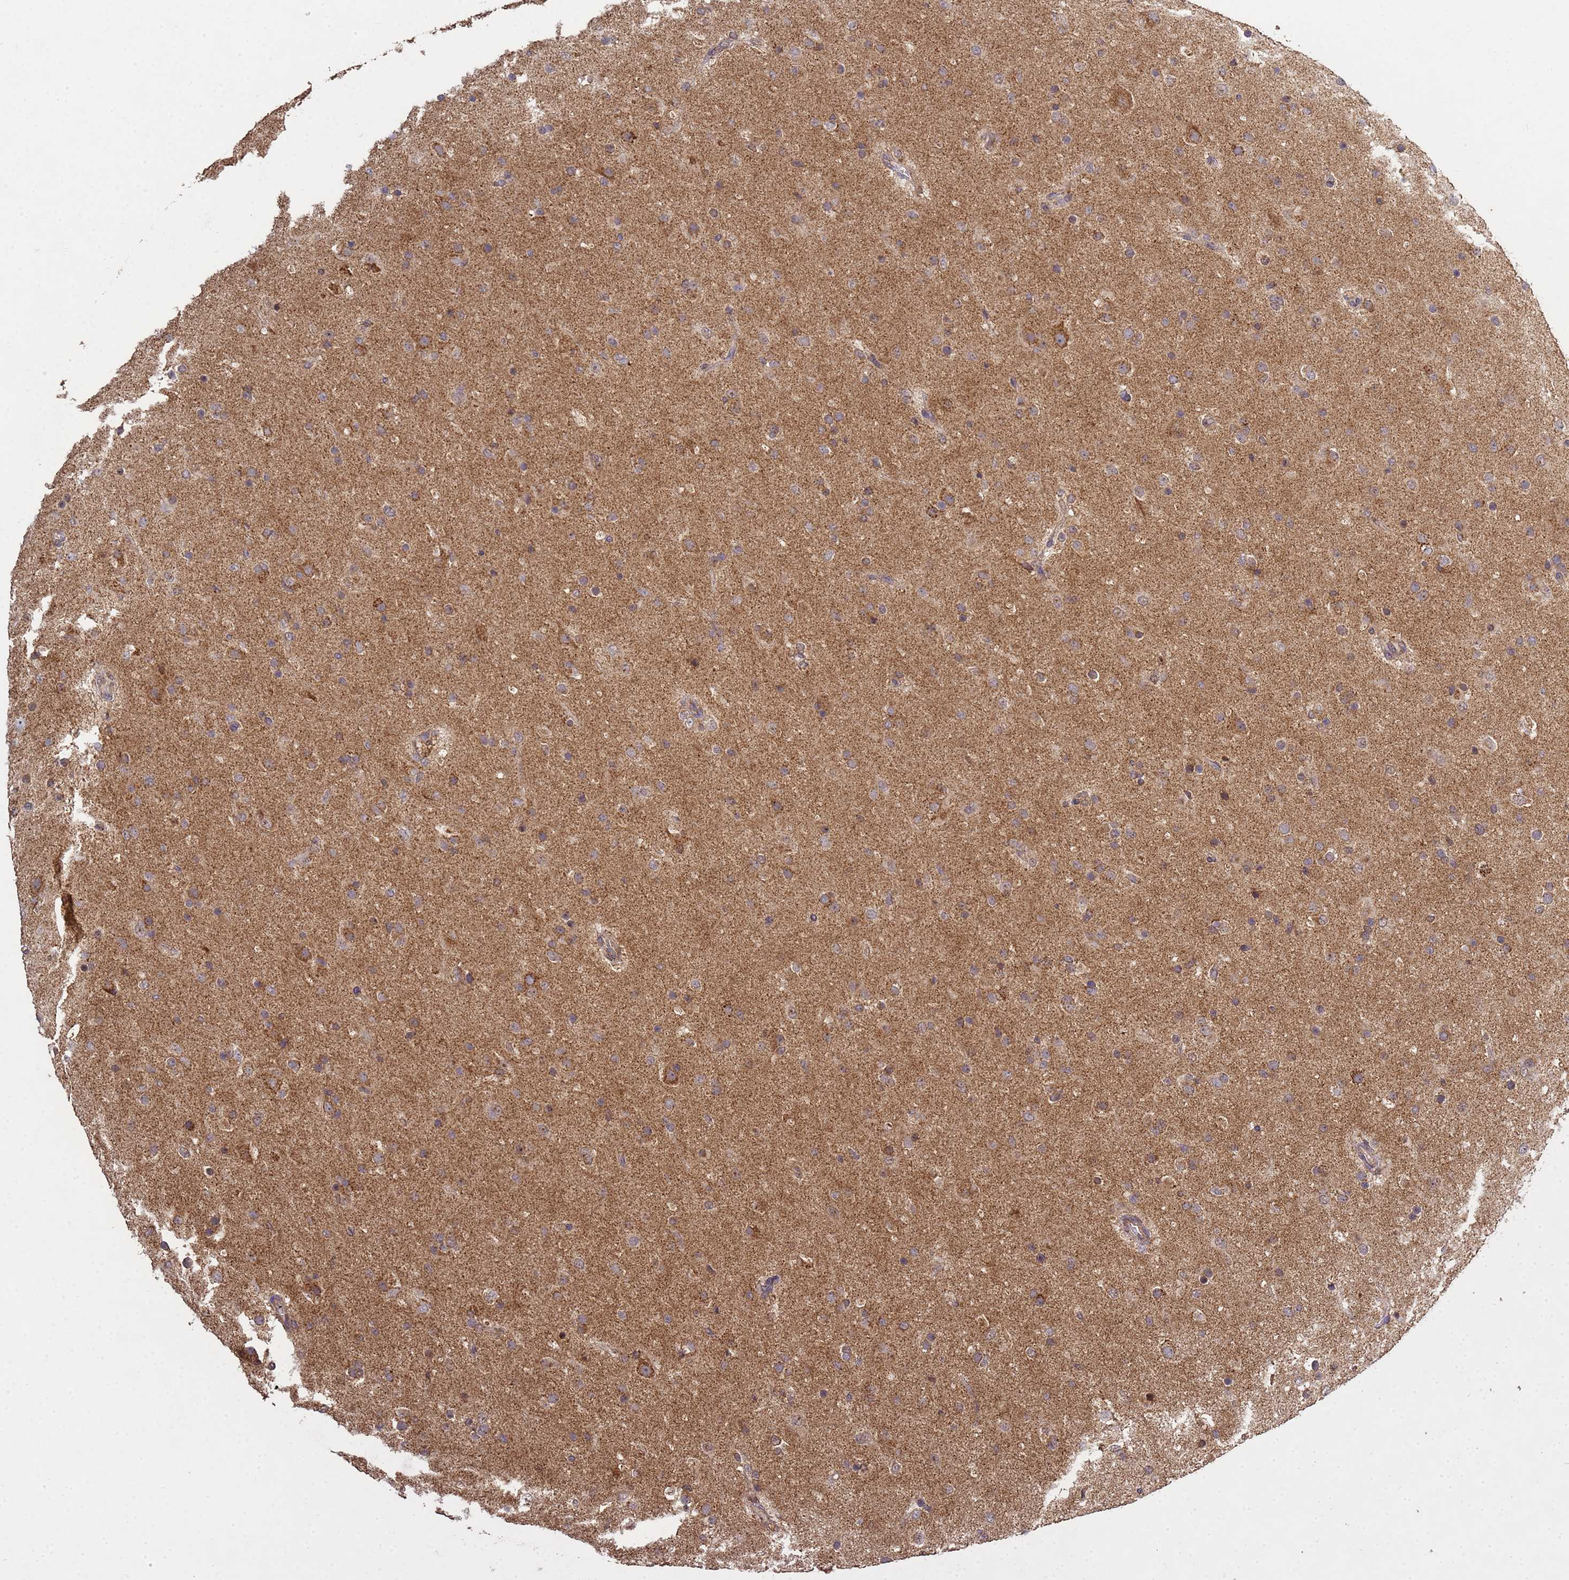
{"staining": {"intensity": "moderate", "quantity": "25%-75%", "location": "cytoplasmic/membranous"}, "tissue": "glioma", "cell_type": "Tumor cells", "image_type": "cancer", "snomed": [{"axis": "morphology", "description": "Glioma, malignant, Low grade"}, {"axis": "topography", "description": "Brain"}], "caption": "The histopathology image demonstrates immunohistochemical staining of malignant glioma (low-grade). There is moderate cytoplasmic/membranous positivity is present in about 25%-75% of tumor cells. The protein is stained brown, and the nuclei are stained in blue (DAB IHC with brightfield microscopy, high magnification).", "gene": "P2RX7", "patient": {"sex": "male", "age": 65}}